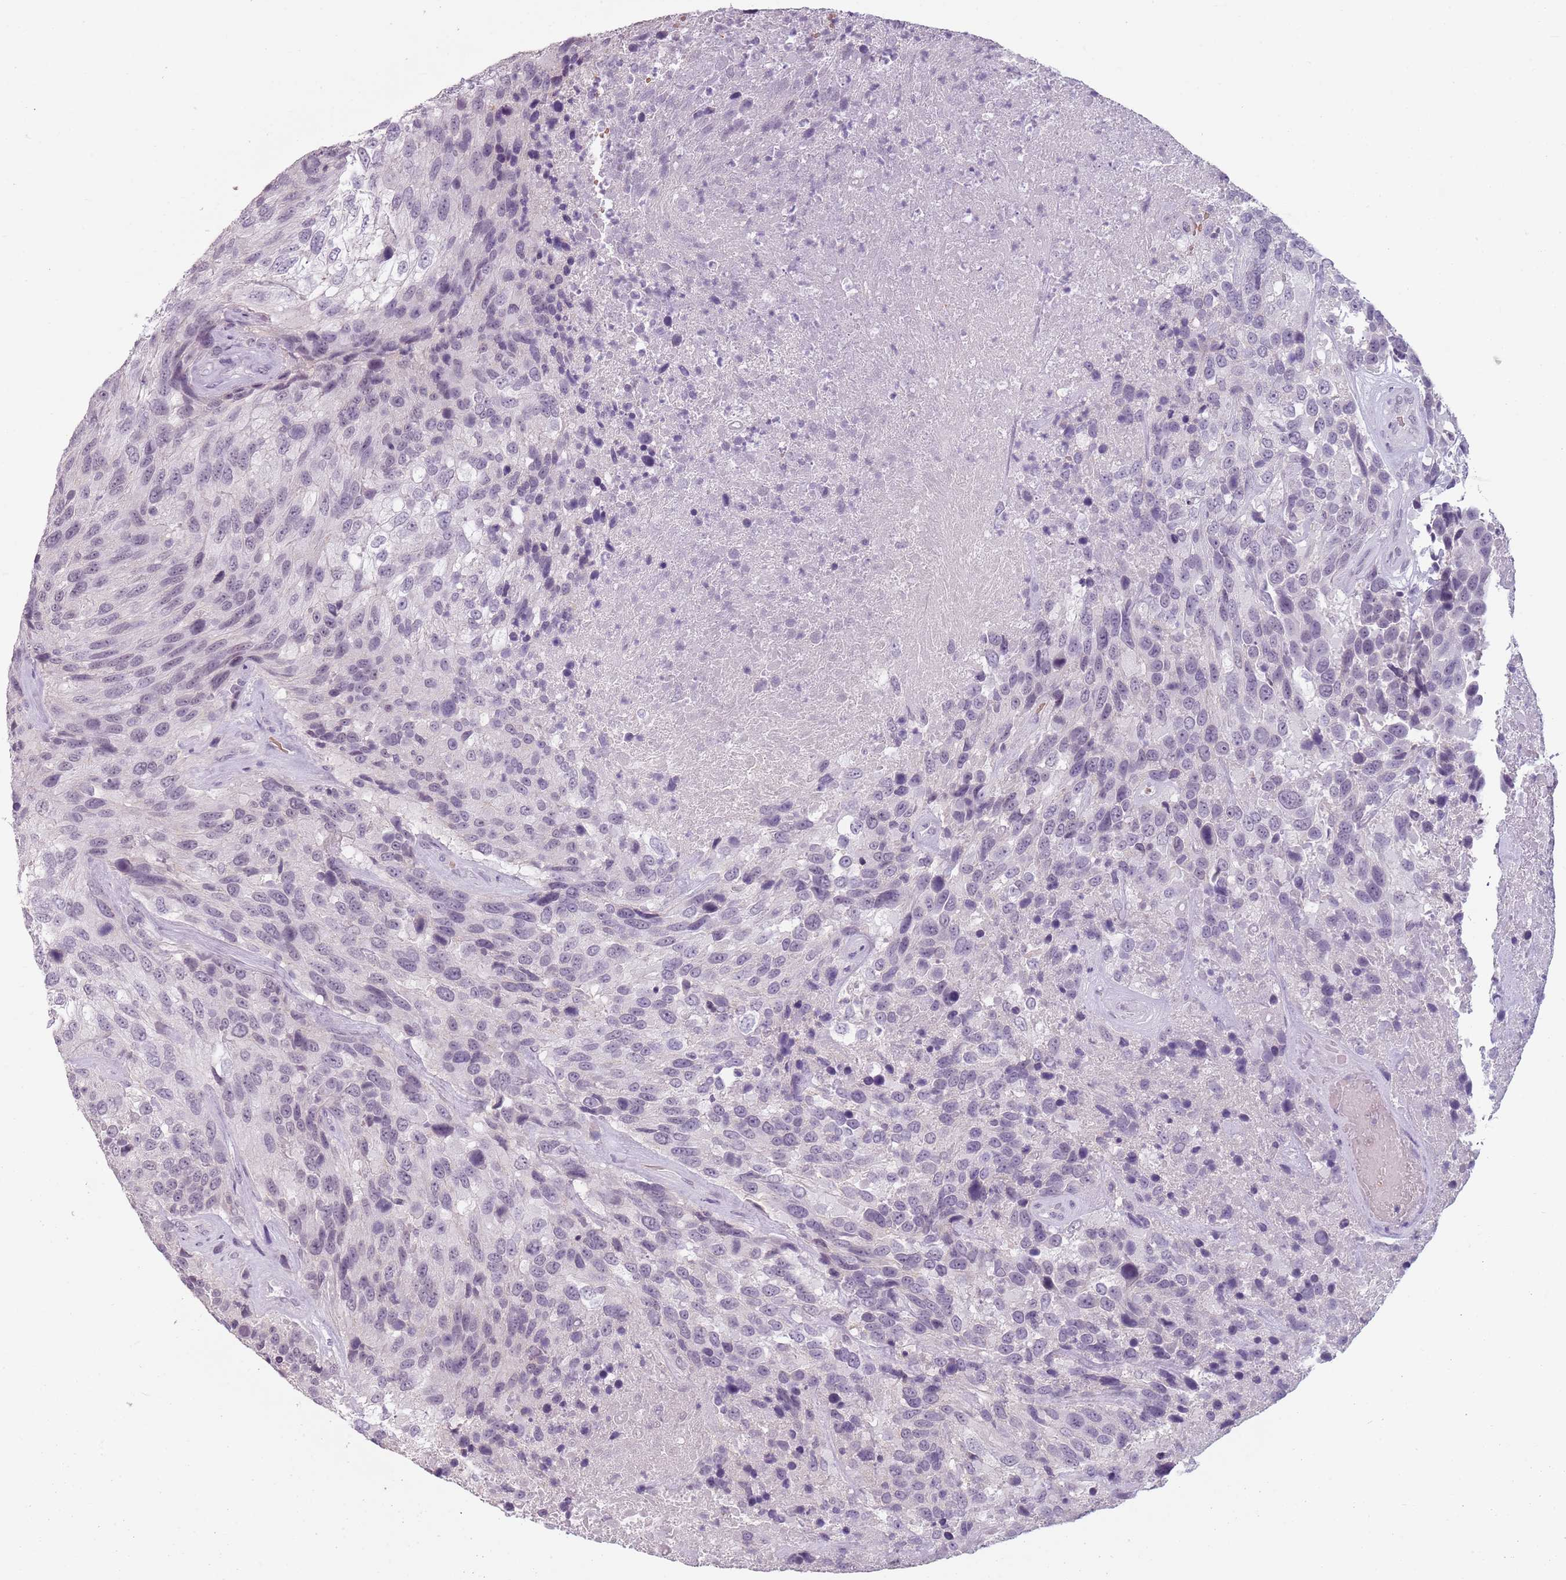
{"staining": {"intensity": "negative", "quantity": "none", "location": "none"}, "tissue": "urothelial cancer", "cell_type": "Tumor cells", "image_type": "cancer", "snomed": [{"axis": "morphology", "description": "Urothelial carcinoma, High grade"}, {"axis": "topography", "description": "Urinary bladder"}], "caption": "High power microscopy micrograph of an immunohistochemistry histopathology image of urothelial cancer, revealing no significant positivity in tumor cells. (Brightfield microscopy of DAB (3,3'-diaminobenzidine) immunohistochemistry at high magnification).", "gene": "PIEZO1", "patient": {"sex": "female", "age": 70}}